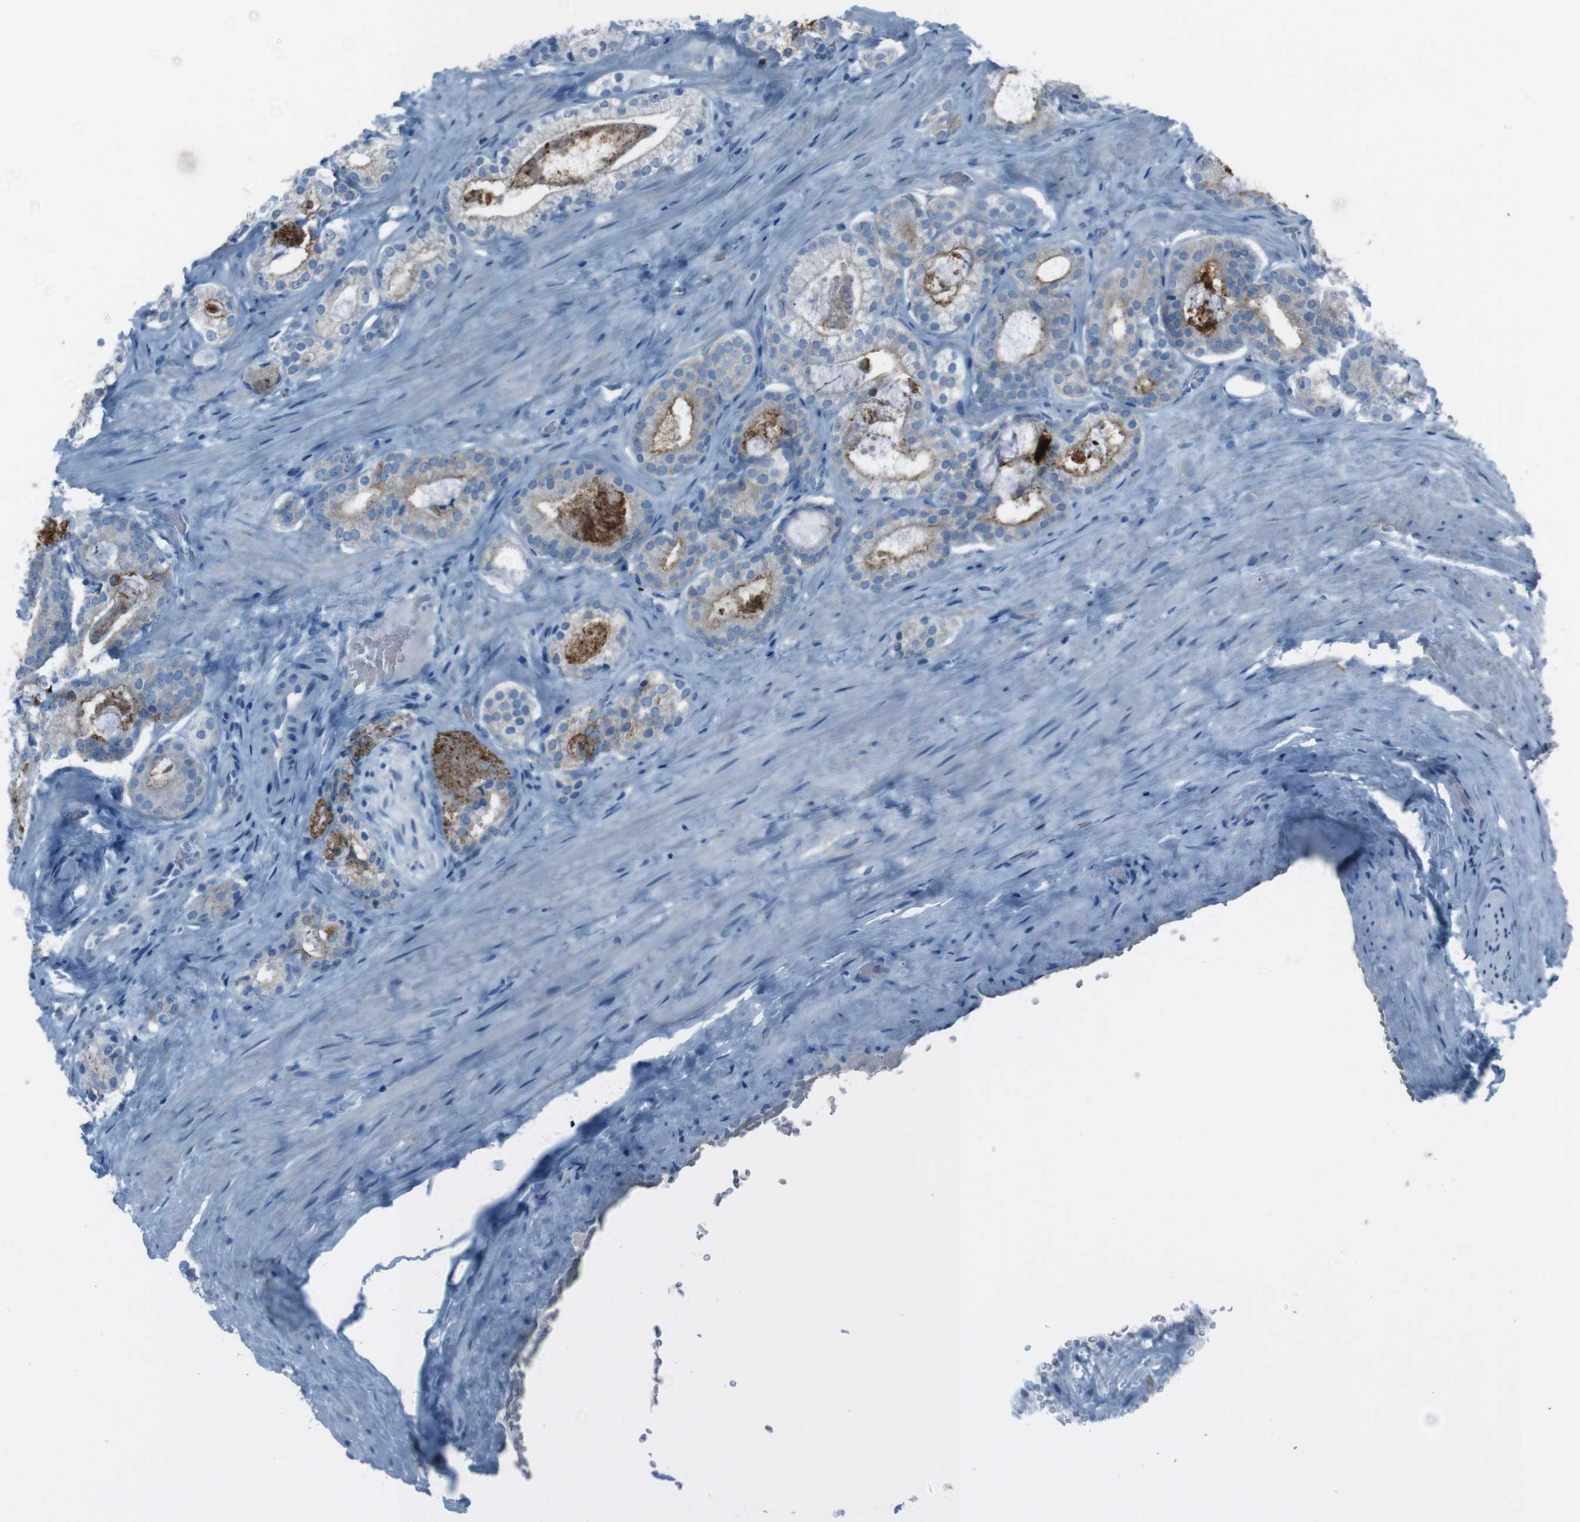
{"staining": {"intensity": "negative", "quantity": "none", "location": "none"}, "tissue": "prostate cancer", "cell_type": "Tumor cells", "image_type": "cancer", "snomed": [{"axis": "morphology", "description": "Adenocarcinoma, Low grade"}, {"axis": "topography", "description": "Prostate"}], "caption": "Tumor cells are negative for protein expression in human prostate cancer (adenocarcinoma (low-grade)). Nuclei are stained in blue.", "gene": "ST6GAL1", "patient": {"sex": "male", "age": 59}}